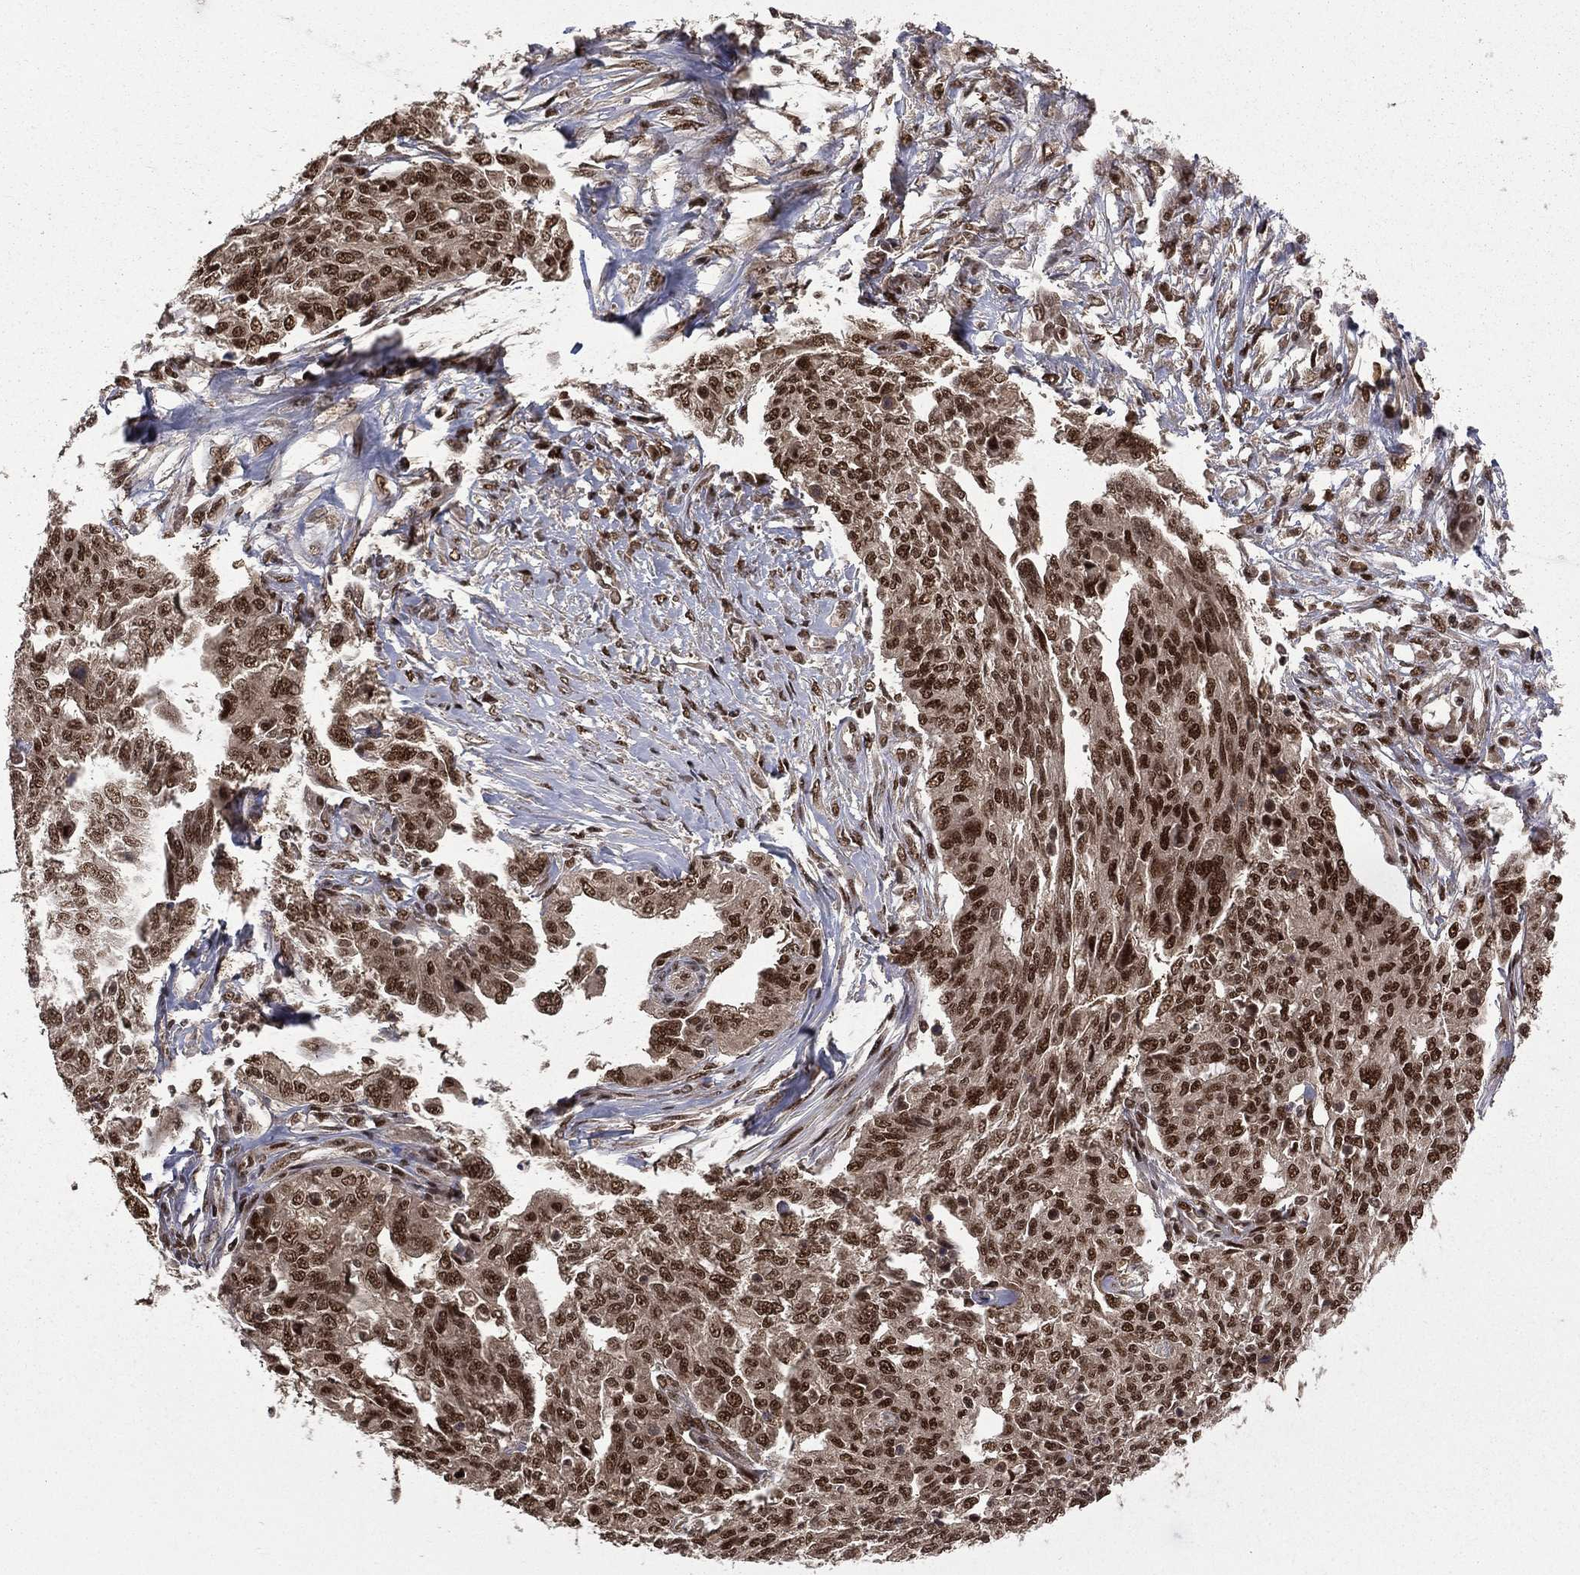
{"staining": {"intensity": "strong", "quantity": ">75%", "location": "nuclear"}, "tissue": "ovarian cancer", "cell_type": "Tumor cells", "image_type": "cancer", "snomed": [{"axis": "morphology", "description": "Cystadenocarcinoma, serous, NOS"}, {"axis": "topography", "description": "Ovary"}], "caption": "An IHC image of tumor tissue is shown. Protein staining in brown highlights strong nuclear positivity in ovarian cancer within tumor cells.", "gene": "JMJD6", "patient": {"sex": "female", "age": 67}}